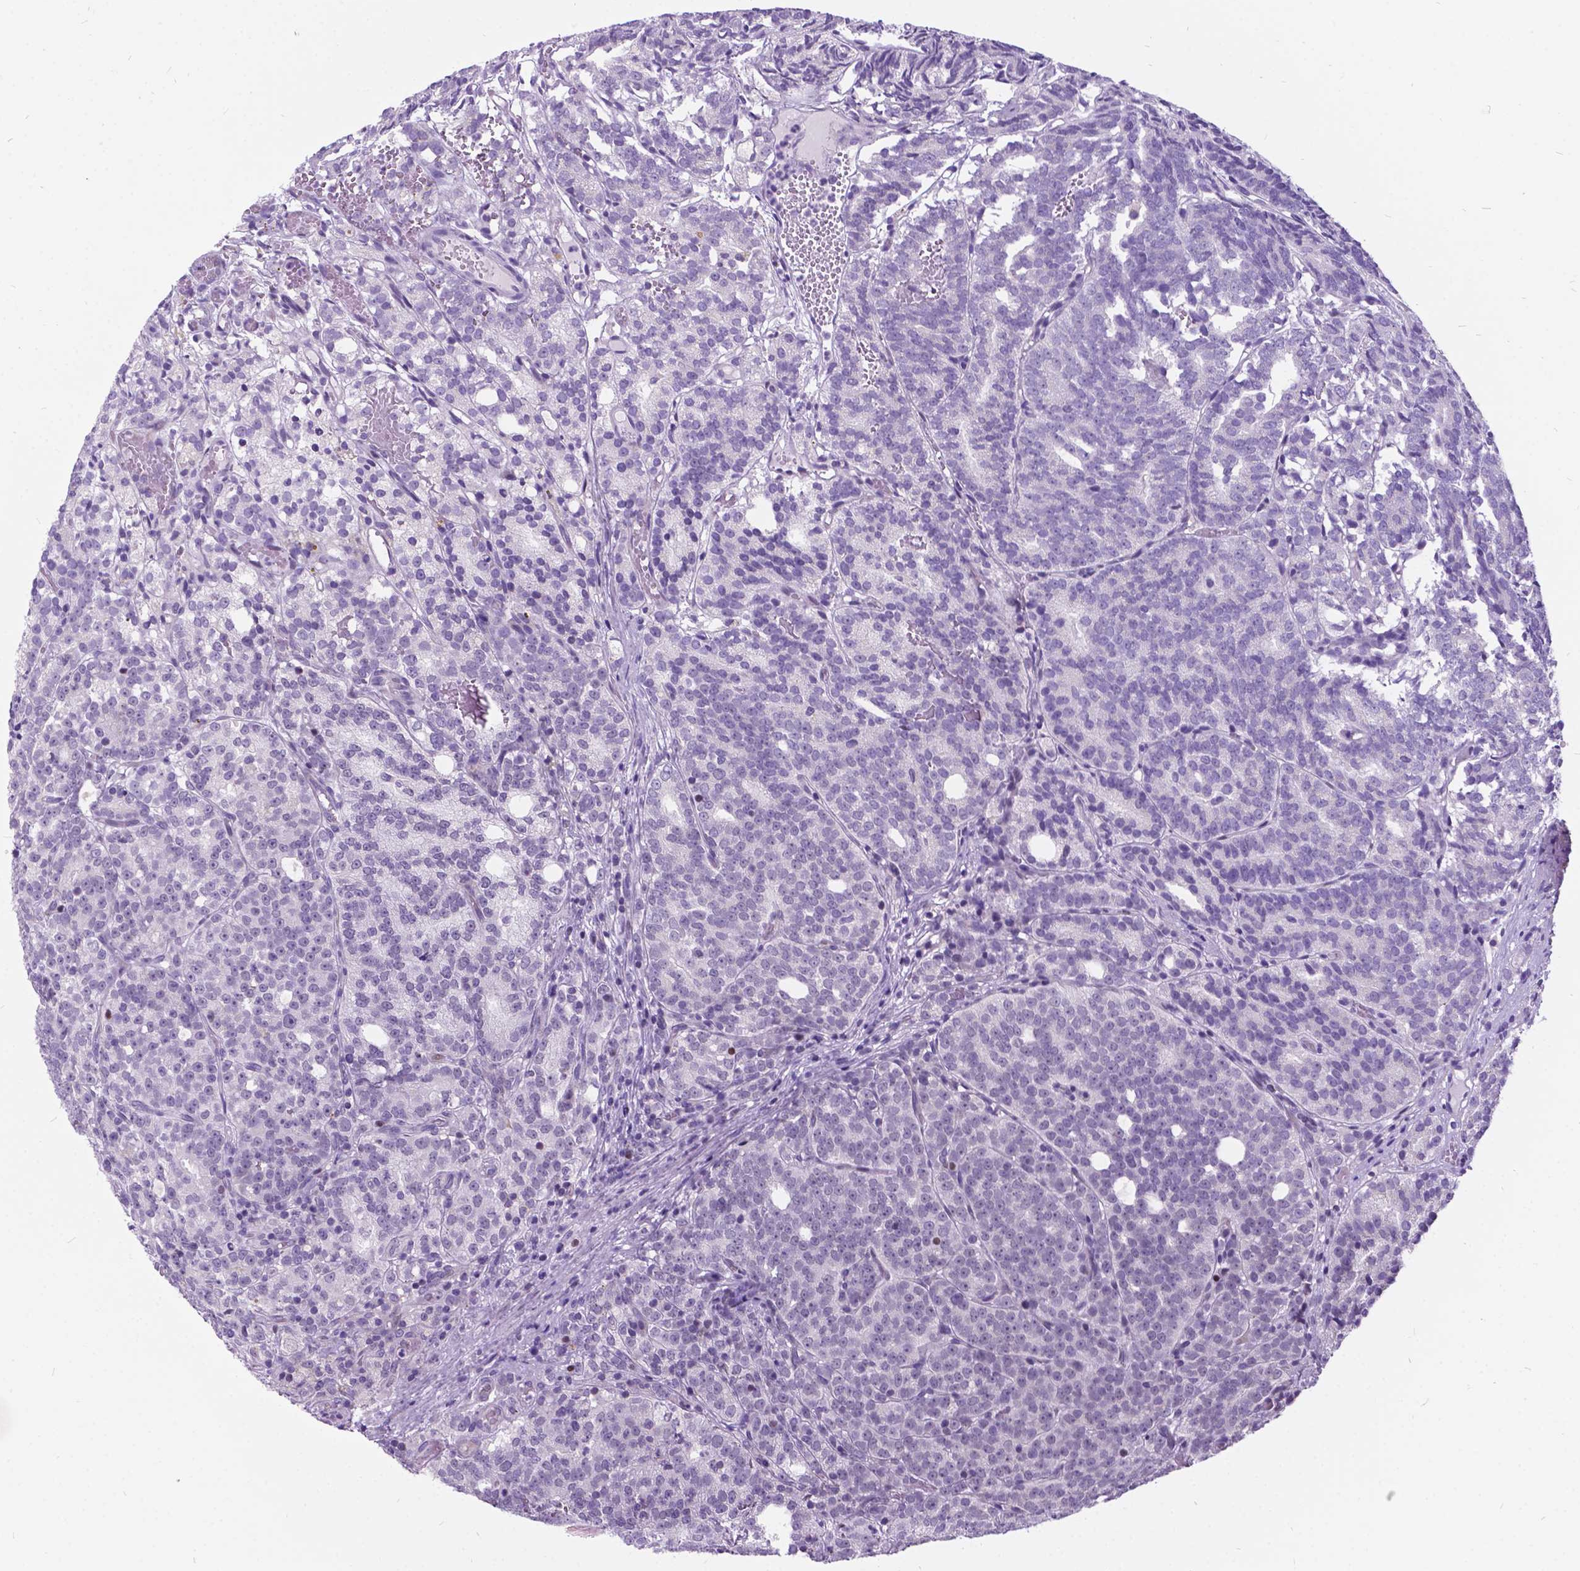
{"staining": {"intensity": "negative", "quantity": "none", "location": "none"}, "tissue": "prostate cancer", "cell_type": "Tumor cells", "image_type": "cancer", "snomed": [{"axis": "morphology", "description": "Adenocarcinoma, High grade"}, {"axis": "topography", "description": "Prostate"}], "caption": "The immunohistochemistry (IHC) photomicrograph has no significant staining in tumor cells of prostate high-grade adenocarcinoma tissue.", "gene": "DPF3", "patient": {"sex": "male", "age": 53}}